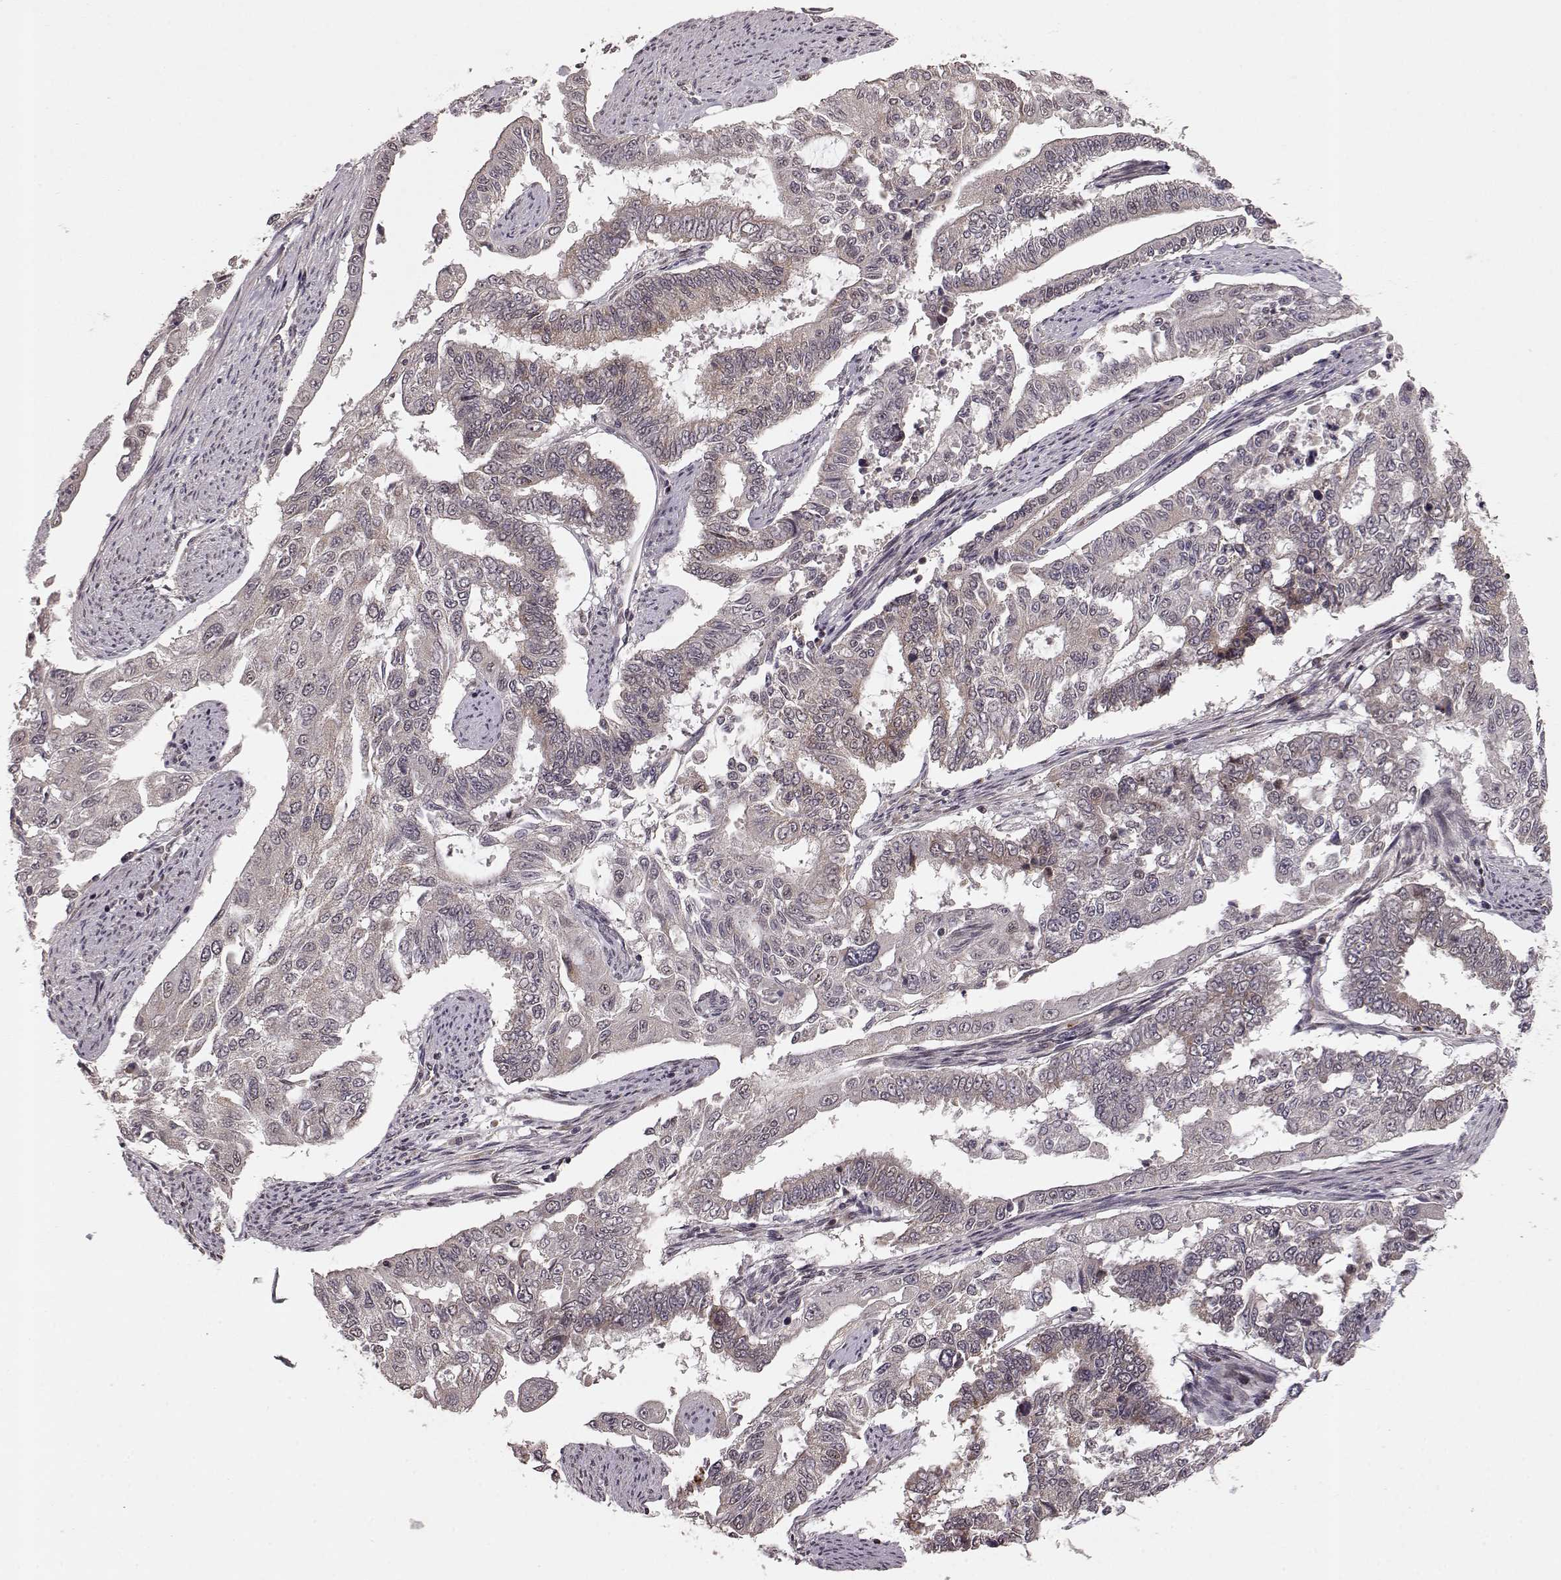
{"staining": {"intensity": "negative", "quantity": "none", "location": "none"}, "tissue": "endometrial cancer", "cell_type": "Tumor cells", "image_type": "cancer", "snomed": [{"axis": "morphology", "description": "Adenocarcinoma, NOS"}, {"axis": "topography", "description": "Uterus"}], "caption": "Adenocarcinoma (endometrial) stained for a protein using immunohistochemistry (IHC) exhibits no staining tumor cells.", "gene": "ELOVL5", "patient": {"sex": "female", "age": 59}}